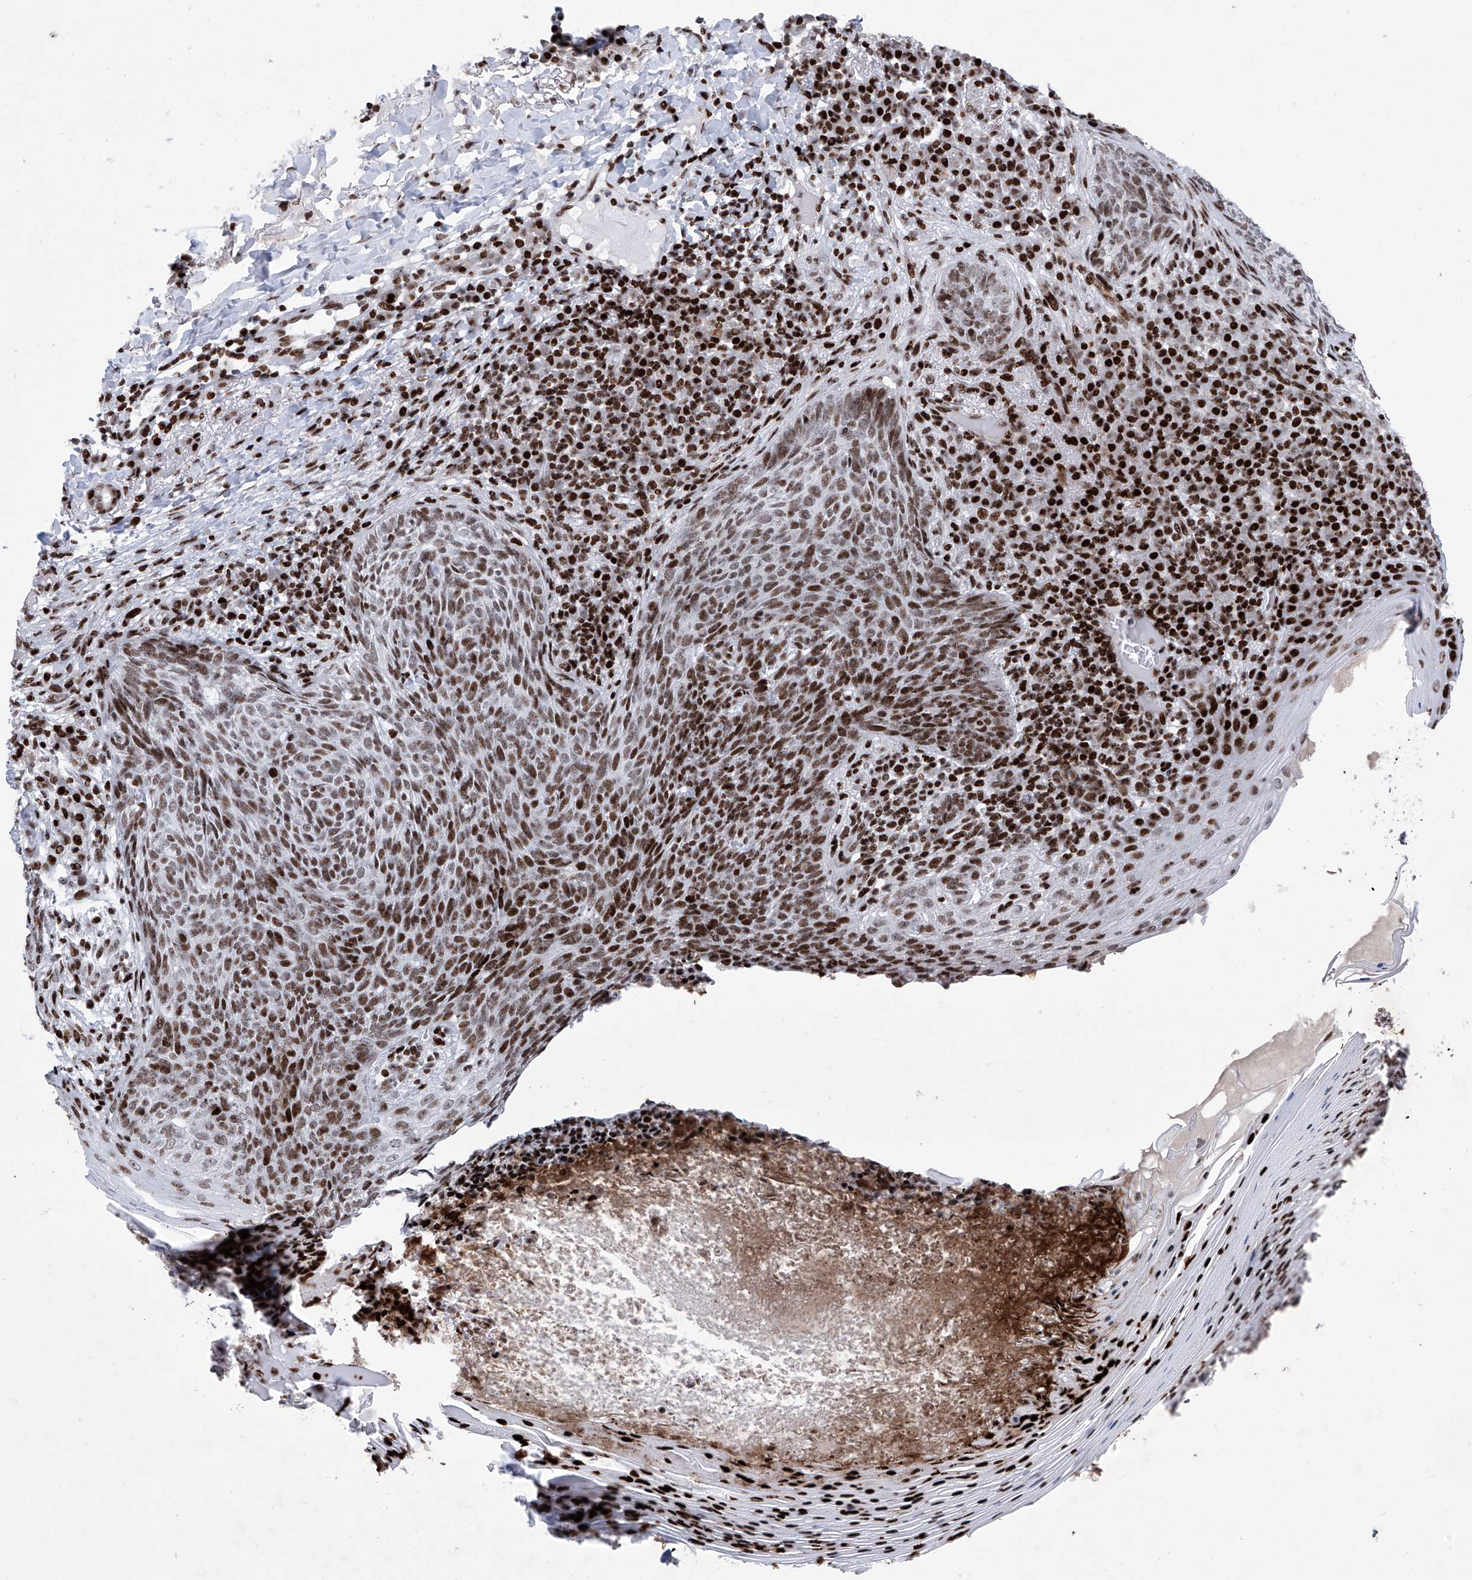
{"staining": {"intensity": "moderate", "quantity": "25%-75%", "location": "nuclear"}, "tissue": "skin cancer", "cell_type": "Tumor cells", "image_type": "cancer", "snomed": [{"axis": "morphology", "description": "Basal cell carcinoma"}, {"axis": "topography", "description": "Skin"}], "caption": "Immunohistochemistry (IHC) (DAB (3,3'-diaminobenzidine)) staining of human skin basal cell carcinoma displays moderate nuclear protein expression in approximately 25%-75% of tumor cells.", "gene": "HEY2", "patient": {"sex": "male", "age": 85}}